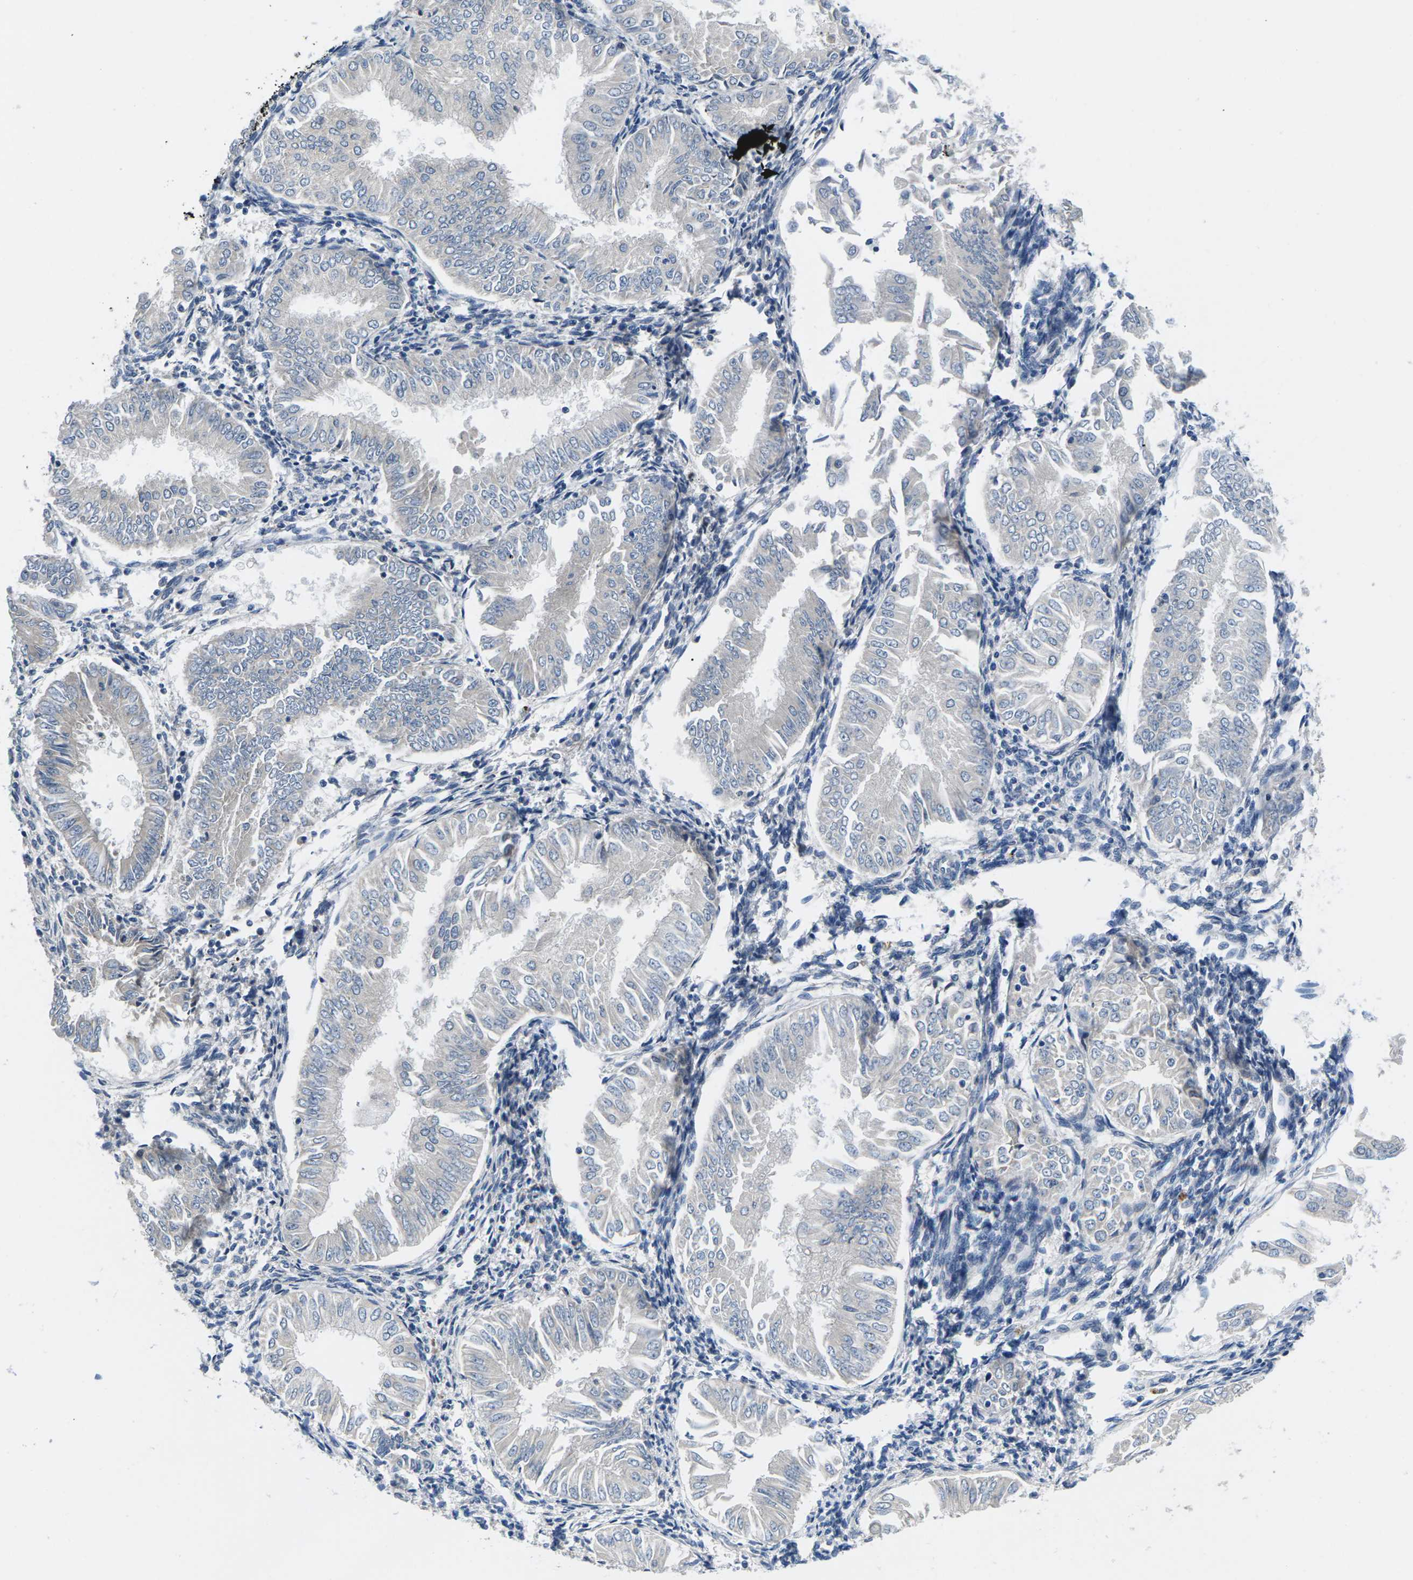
{"staining": {"intensity": "negative", "quantity": "none", "location": "none"}, "tissue": "endometrial cancer", "cell_type": "Tumor cells", "image_type": "cancer", "snomed": [{"axis": "morphology", "description": "Adenocarcinoma, NOS"}, {"axis": "topography", "description": "Endometrium"}], "caption": "Tumor cells are negative for protein expression in human endometrial cancer (adenocarcinoma).", "gene": "ERGIC3", "patient": {"sex": "female", "age": 53}}